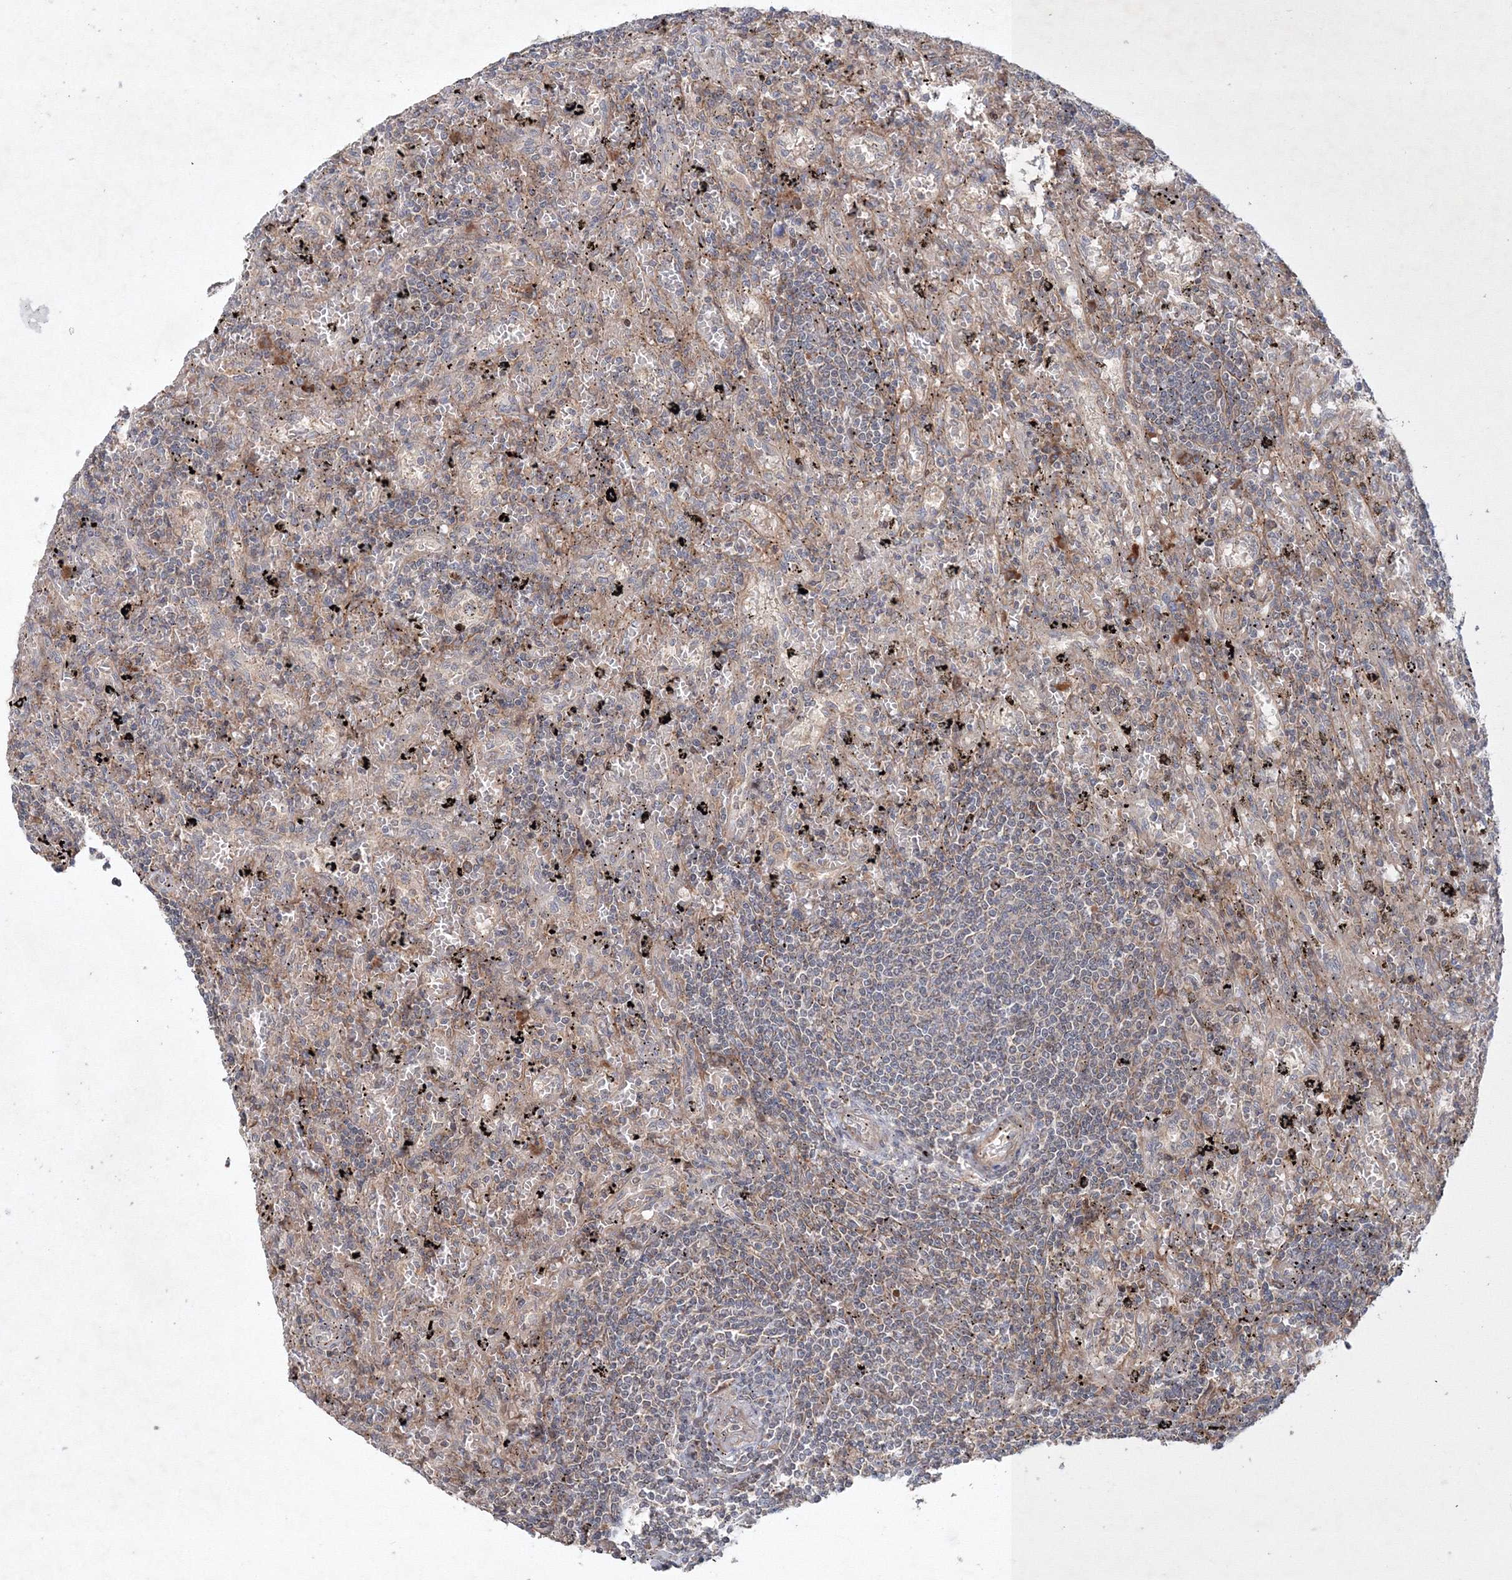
{"staining": {"intensity": "negative", "quantity": "none", "location": "none"}, "tissue": "lymphoma", "cell_type": "Tumor cells", "image_type": "cancer", "snomed": [{"axis": "morphology", "description": "Malignant lymphoma, non-Hodgkin's type, Low grade"}, {"axis": "topography", "description": "Spleen"}], "caption": "Immunohistochemical staining of human lymphoma shows no significant expression in tumor cells. (DAB immunohistochemistry (IHC) with hematoxylin counter stain).", "gene": "NOA1", "patient": {"sex": "male", "age": 76}}